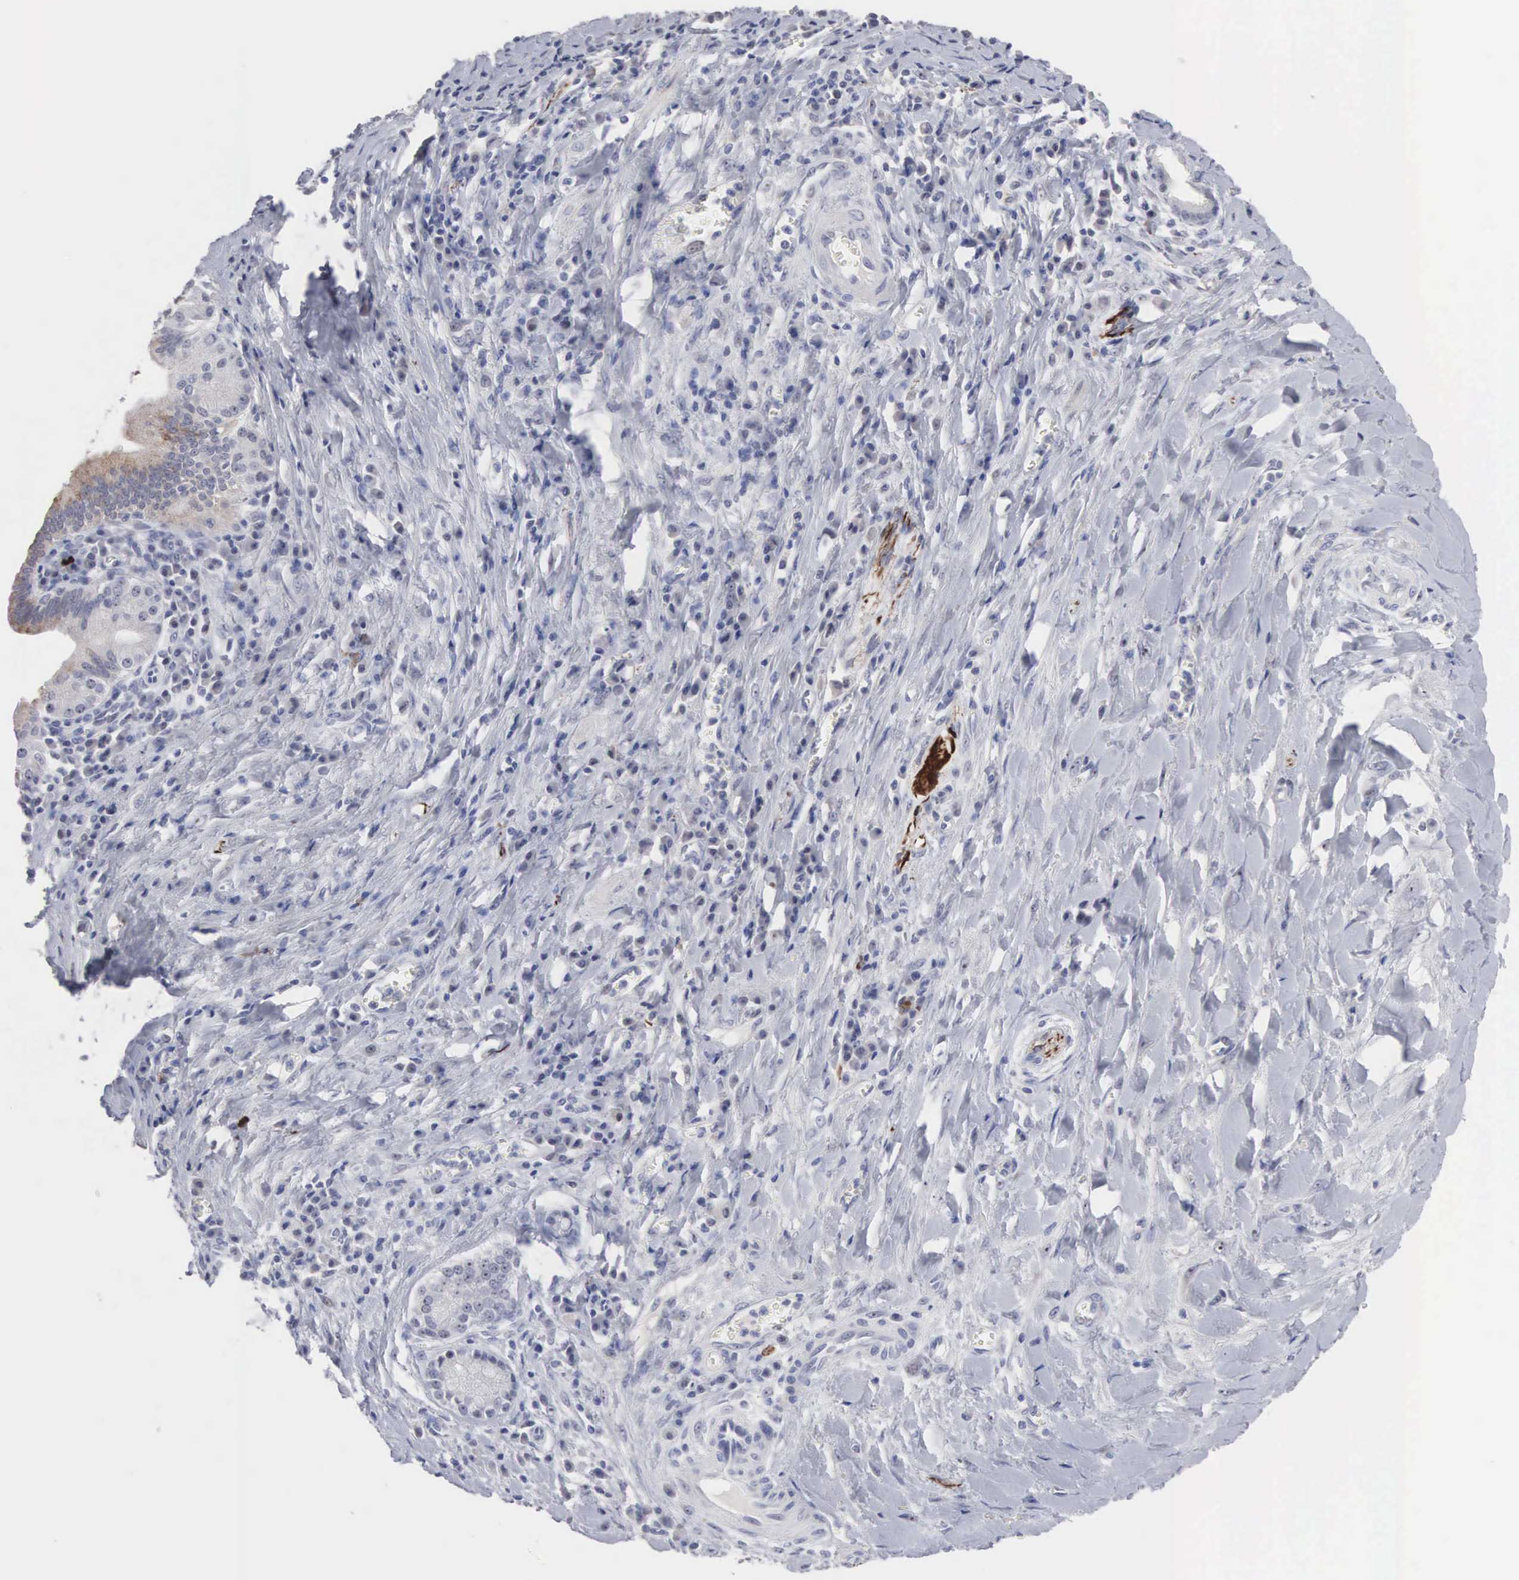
{"staining": {"intensity": "negative", "quantity": "none", "location": "none"}, "tissue": "pancreatic cancer", "cell_type": "Tumor cells", "image_type": "cancer", "snomed": [{"axis": "morphology", "description": "Adenocarcinoma, NOS"}, {"axis": "topography", "description": "Pancreas"}], "caption": "A high-resolution micrograph shows immunohistochemistry (IHC) staining of pancreatic adenocarcinoma, which displays no significant staining in tumor cells. (Brightfield microscopy of DAB IHC at high magnification).", "gene": "ACOT4", "patient": {"sex": "male", "age": 69}}